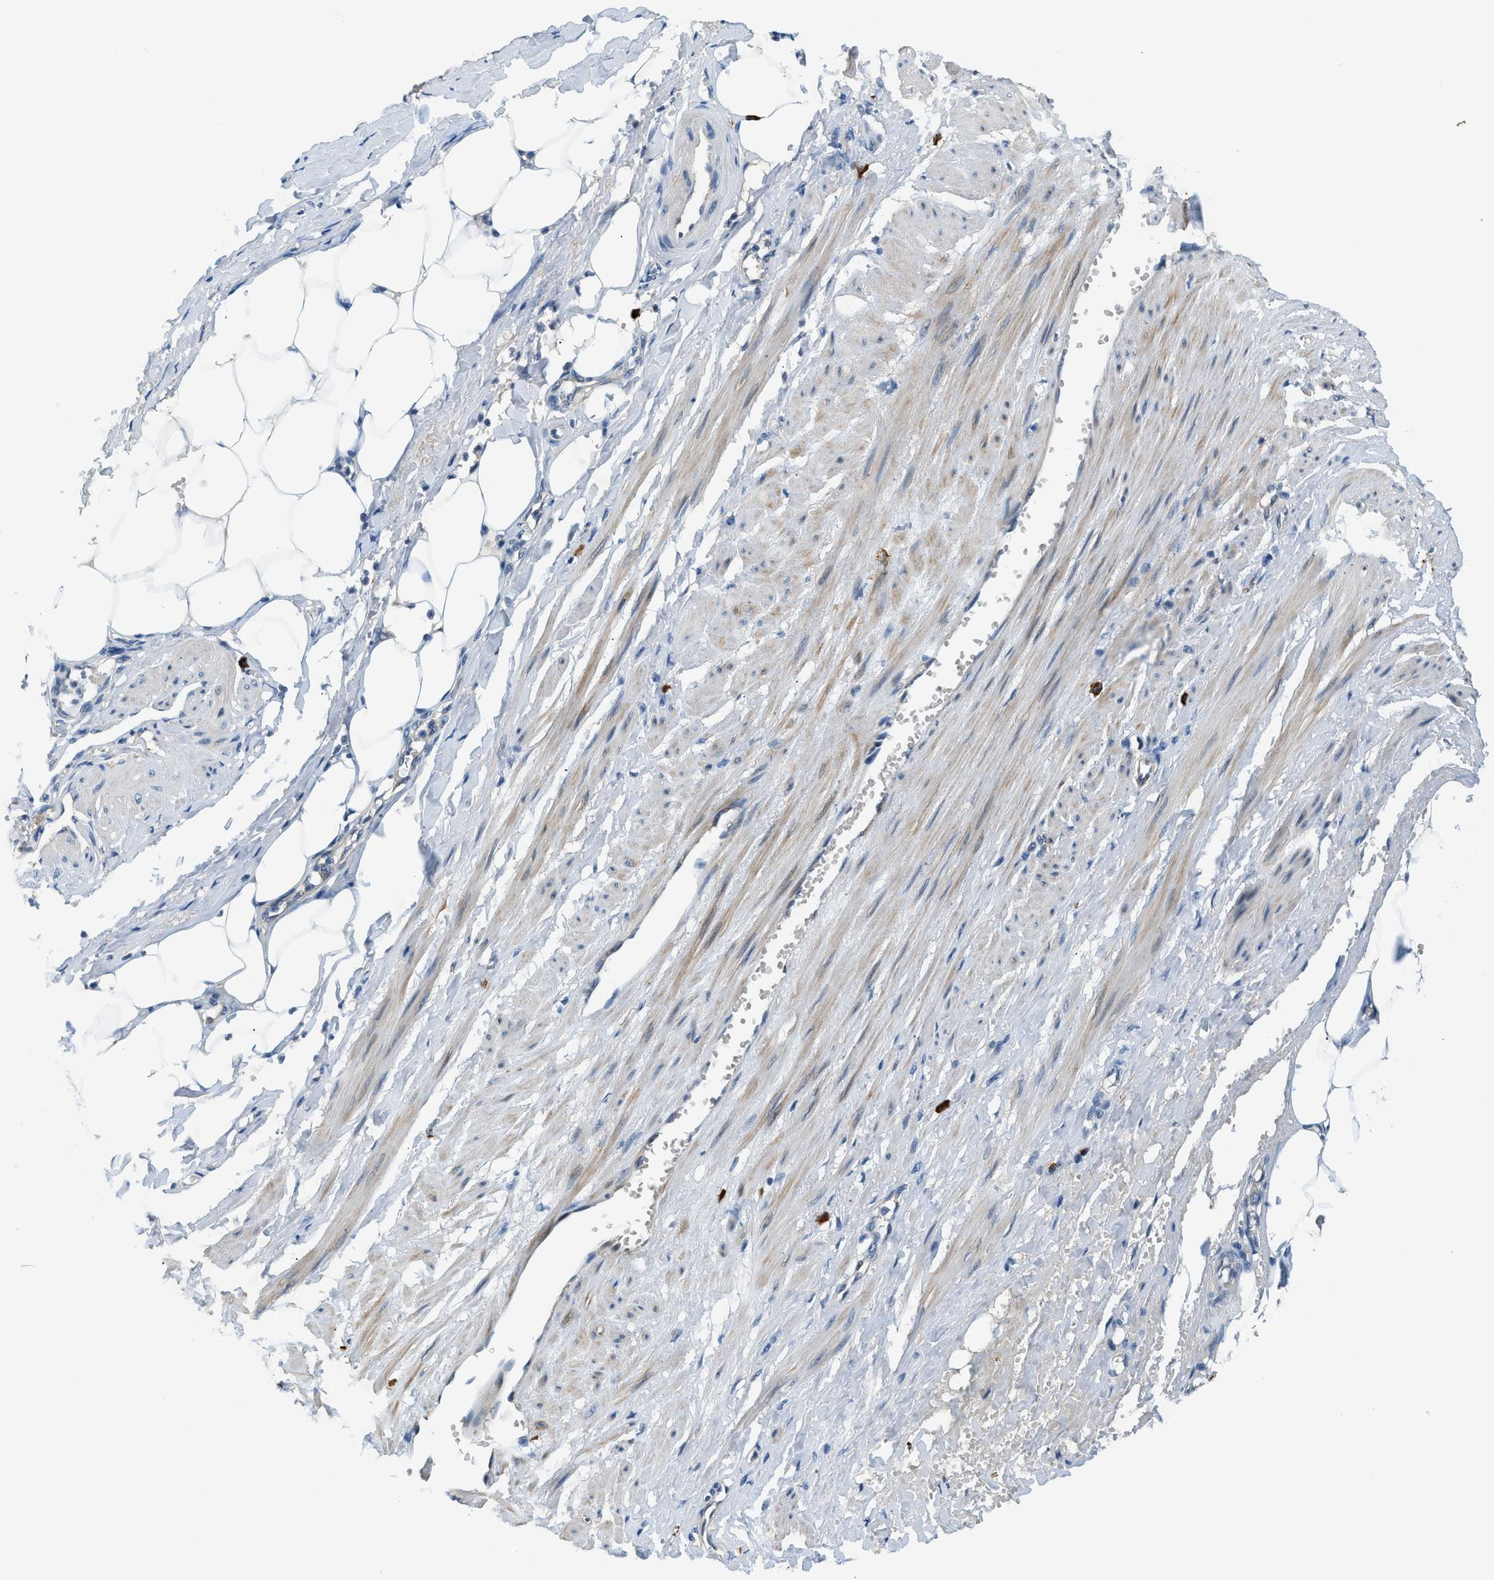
{"staining": {"intensity": "negative", "quantity": "none", "location": "none"}, "tissue": "adipose tissue", "cell_type": "Adipocytes", "image_type": "normal", "snomed": [{"axis": "morphology", "description": "Normal tissue, NOS"}, {"axis": "topography", "description": "Soft tissue"}, {"axis": "topography", "description": "Vascular tissue"}], "caption": "High power microscopy photomicrograph of an immunohistochemistry histopathology image of benign adipose tissue, revealing no significant positivity in adipocytes.", "gene": "CBLB", "patient": {"sex": "female", "age": 35}}